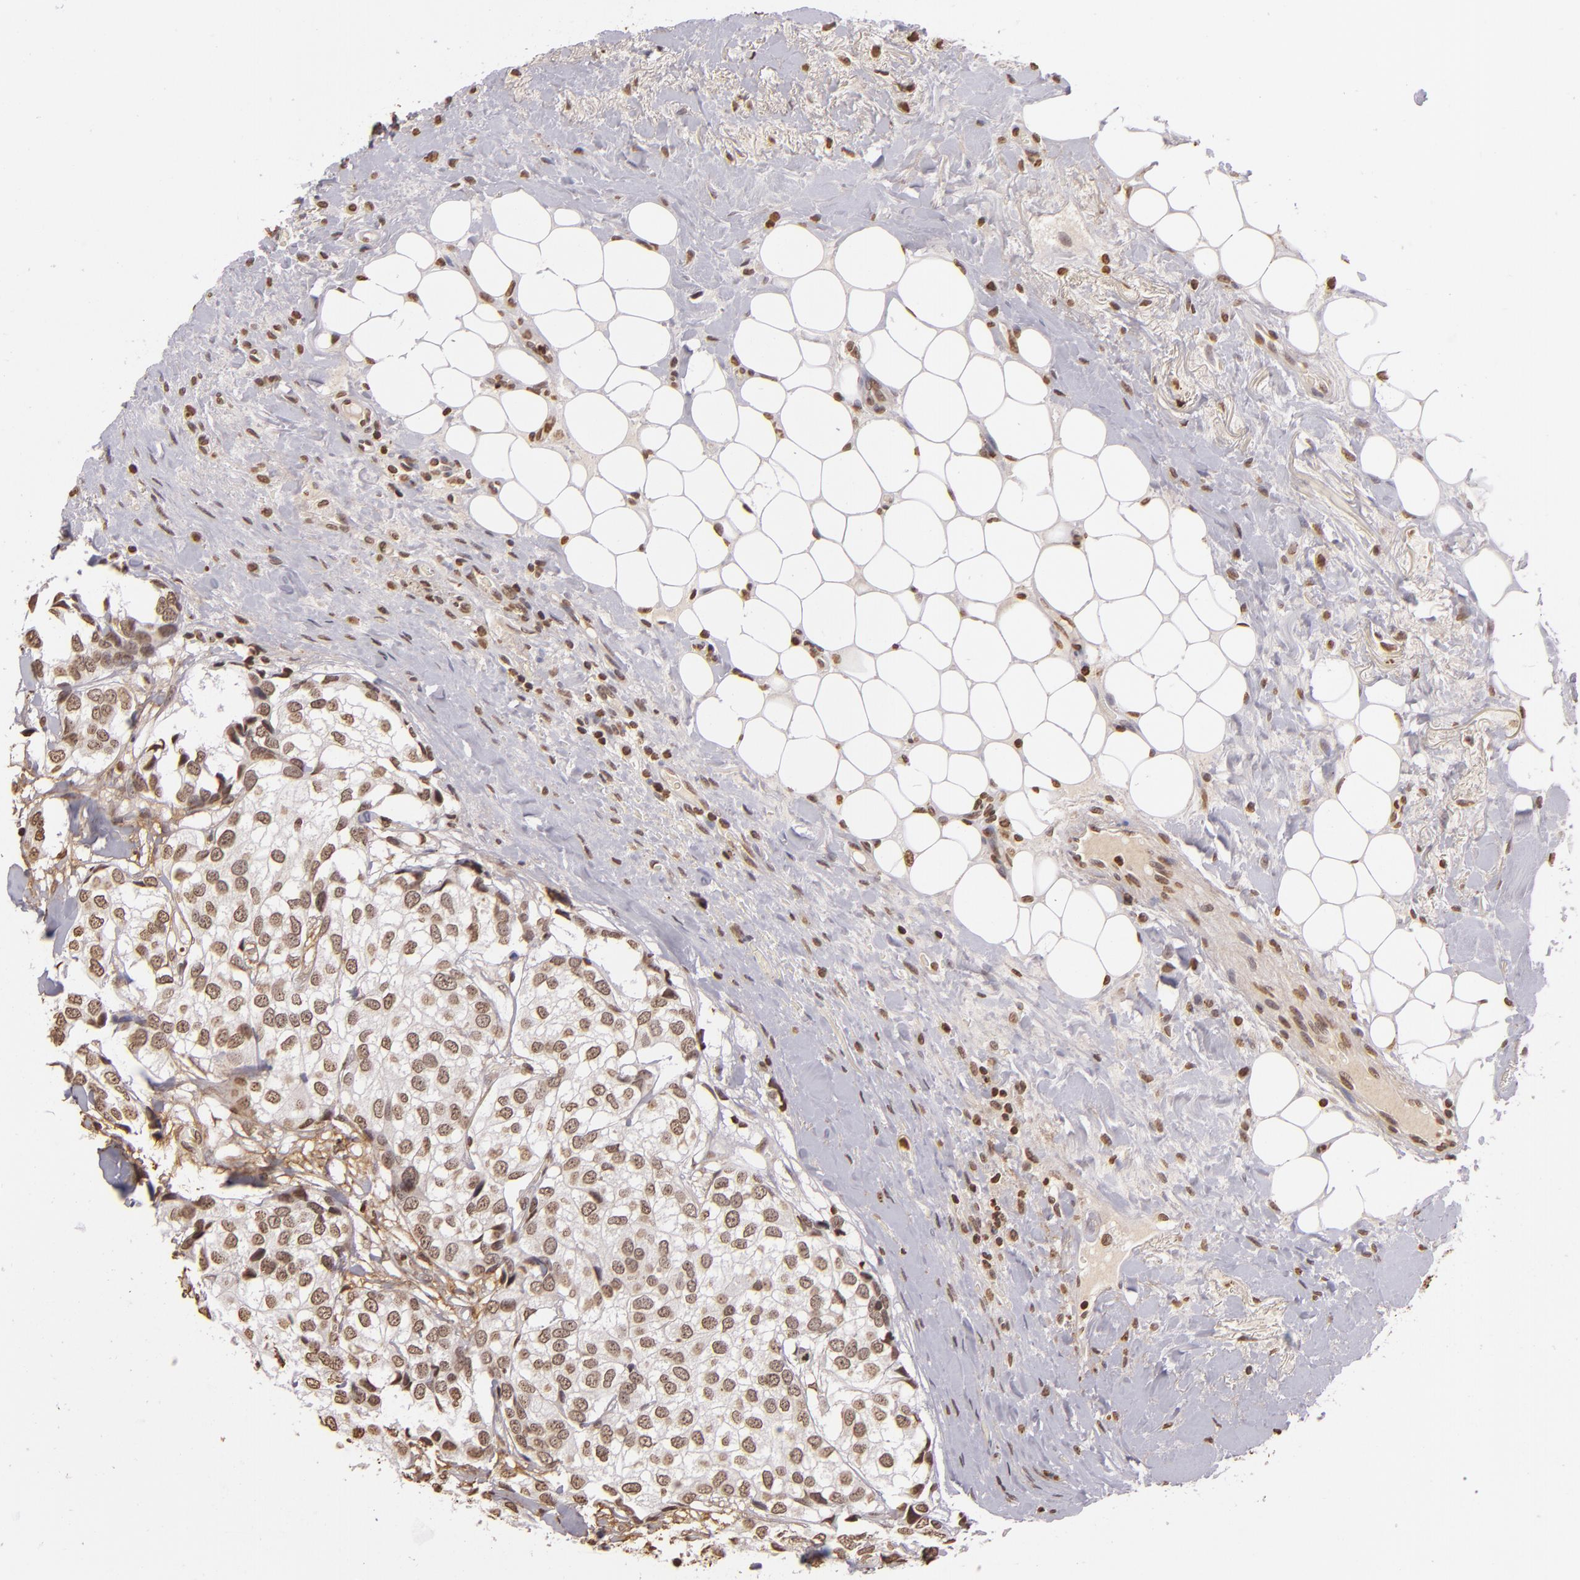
{"staining": {"intensity": "moderate", "quantity": ">75%", "location": "nuclear"}, "tissue": "breast cancer", "cell_type": "Tumor cells", "image_type": "cancer", "snomed": [{"axis": "morphology", "description": "Duct carcinoma"}, {"axis": "topography", "description": "Breast"}], "caption": "Immunohistochemical staining of human breast cancer displays moderate nuclear protein positivity in about >75% of tumor cells.", "gene": "THRB", "patient": {"sex": "female", "age": 68}}